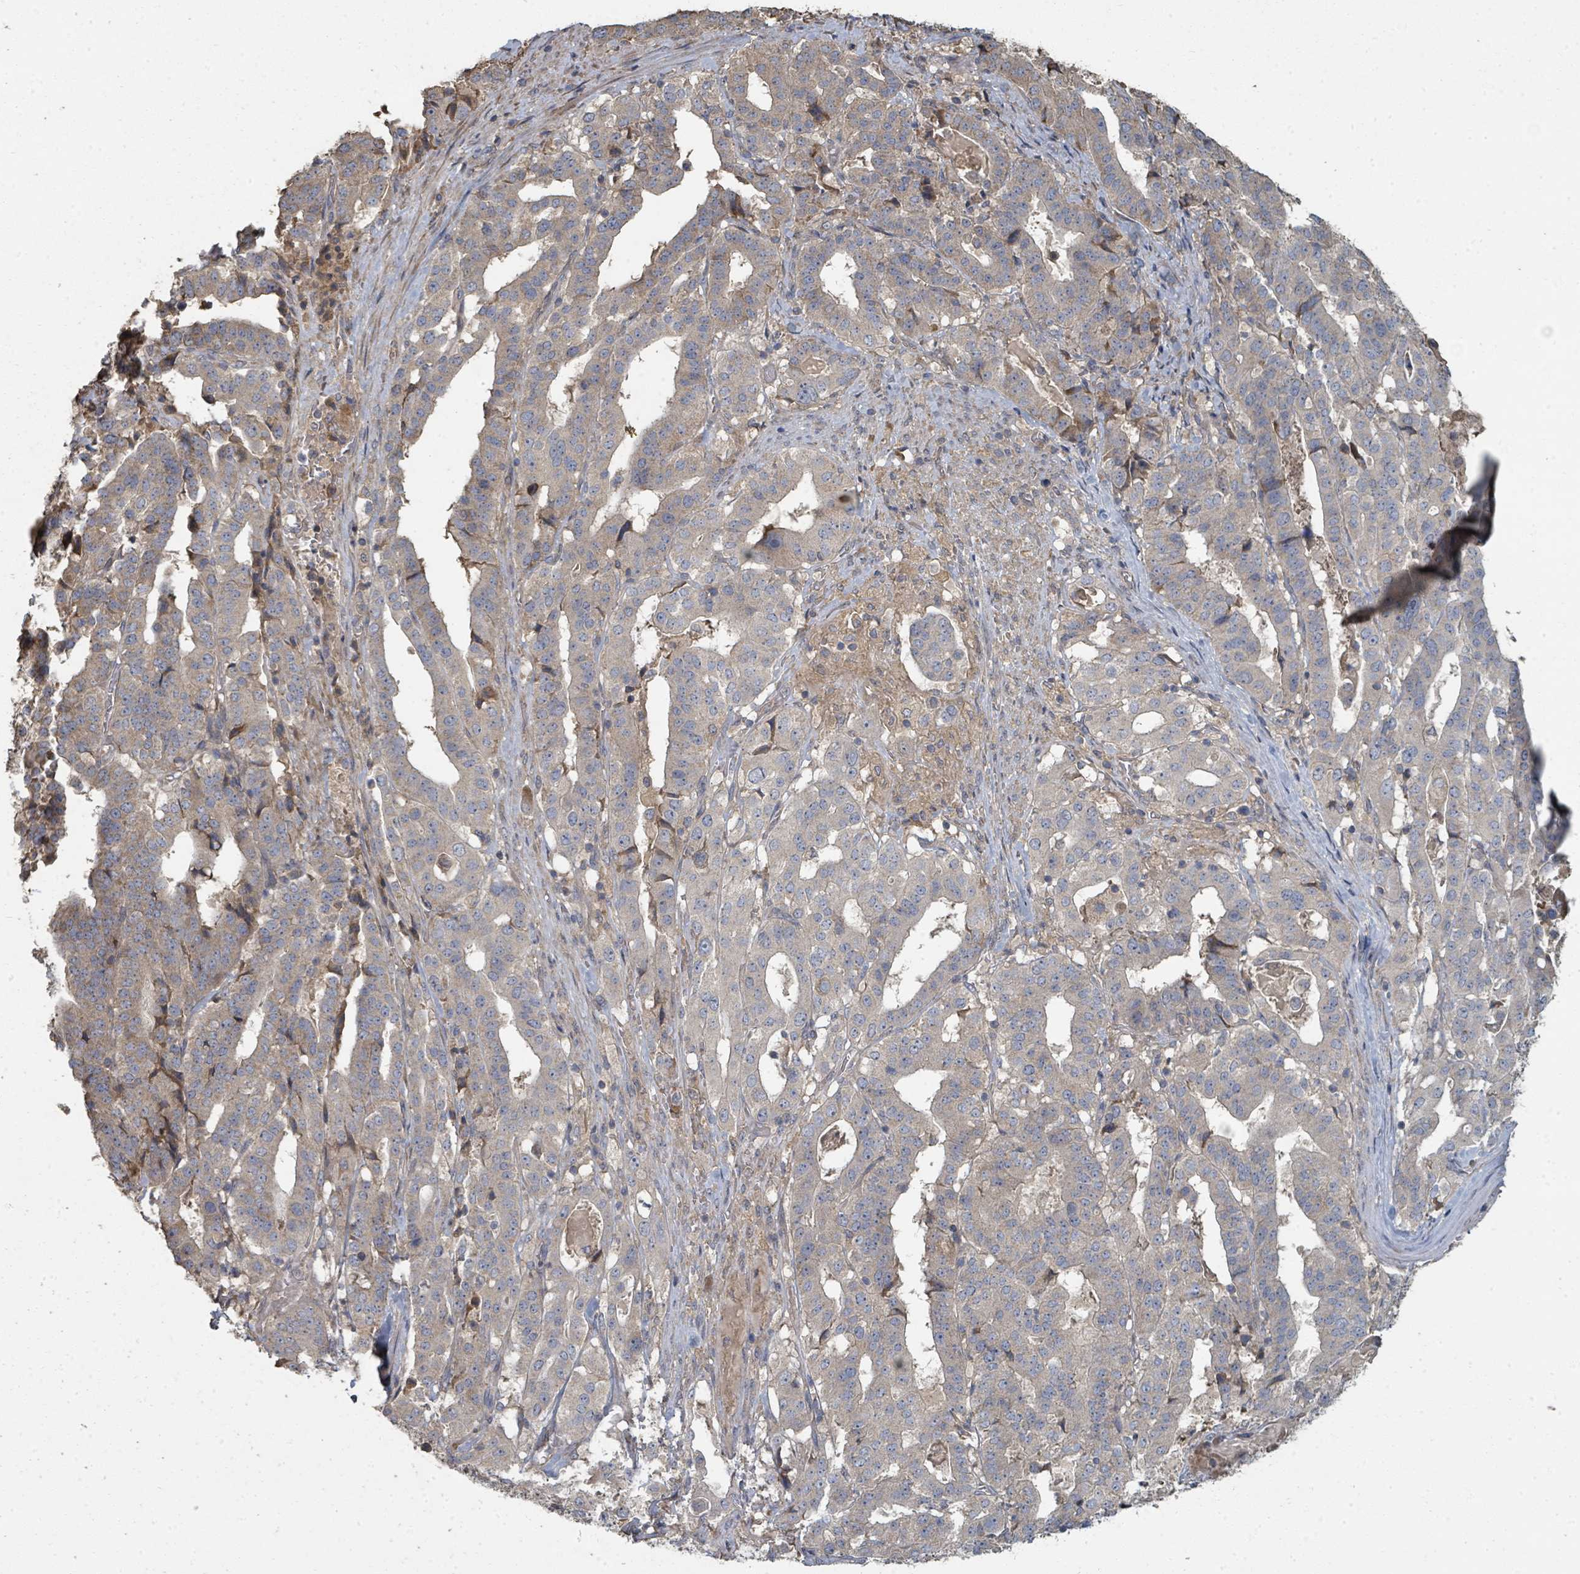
{"staining": {"intensity": "negative", "quantity": "none", "location": "none"}, "tissue": "stomach cancer", "cell_type": "Tumor cells", "image_type": "cancer", "snomed": [{"axis": "morphology", "description": "Adenocarcinoma, NOS"}, {"axis": "topography", "description": "Stomach"}], "caption": "Tumor cells show no significant protein positivity in stomach adenocarcinoma.", "gene": "WDFY1", "patient": {"sex": "male", "age": 48}}